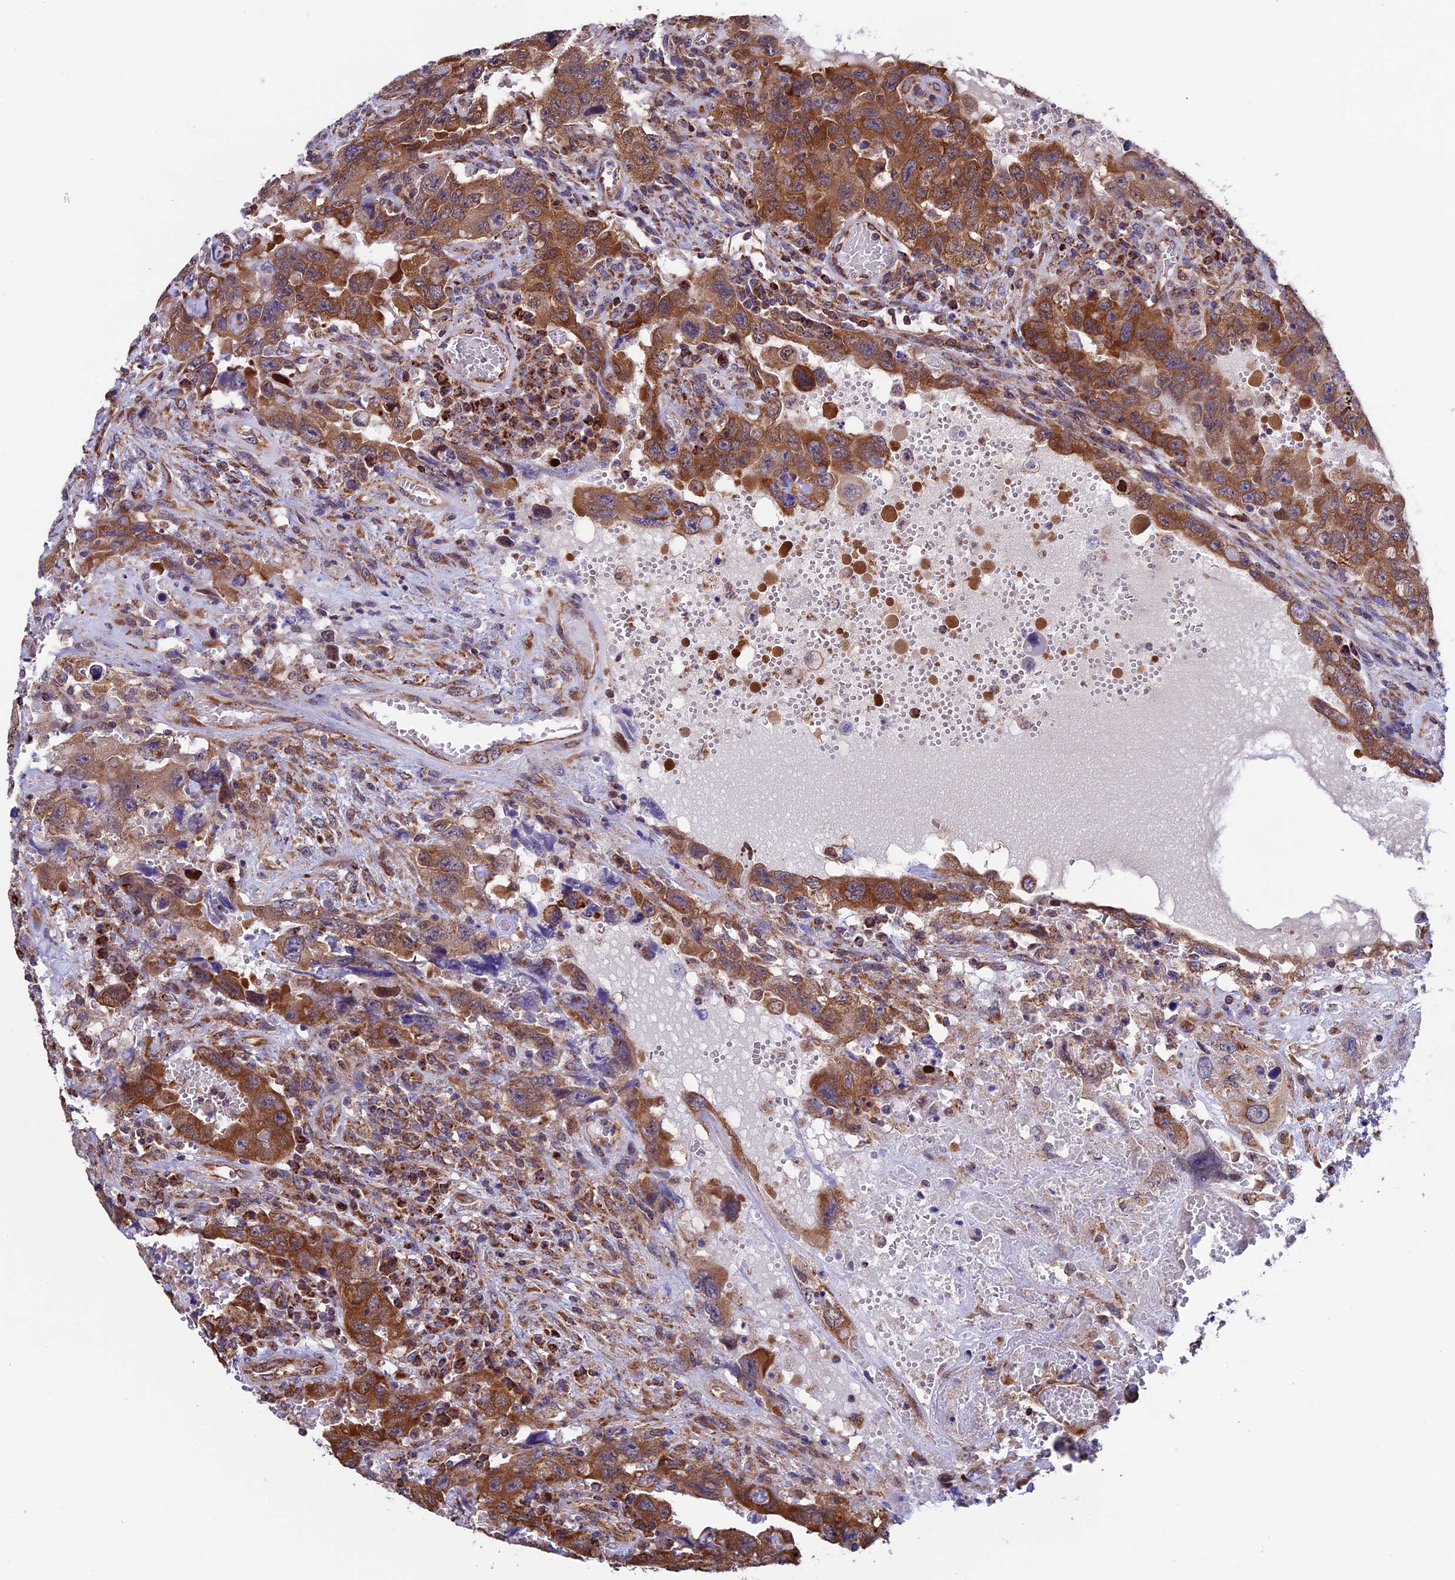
{"staining": {"intensity": "strong", "quantity": ">75%", "location": "cytoplasmic/membranous"}, "tissue": "testis cancer", "cell_type": "Tumor cells", "image_type": "cancer", "snomed": [{"axis": "morphology", "description": "Carcinoma, Embryonal, NOS"}, {"axis": "topography", "description": "Testis"}], "caption": "Tumor cells demonstrate strong cytoplasmic/membranous staining in about >75% of cells in testis cancer. The staining was performed using DAB to visualize the protein expression in brown, while the nuclei were stained in blue with hematoxylin (Magnification: 20x).", "gene": "SLC9A5", "patient": {"sex": "male", "age": 26}}